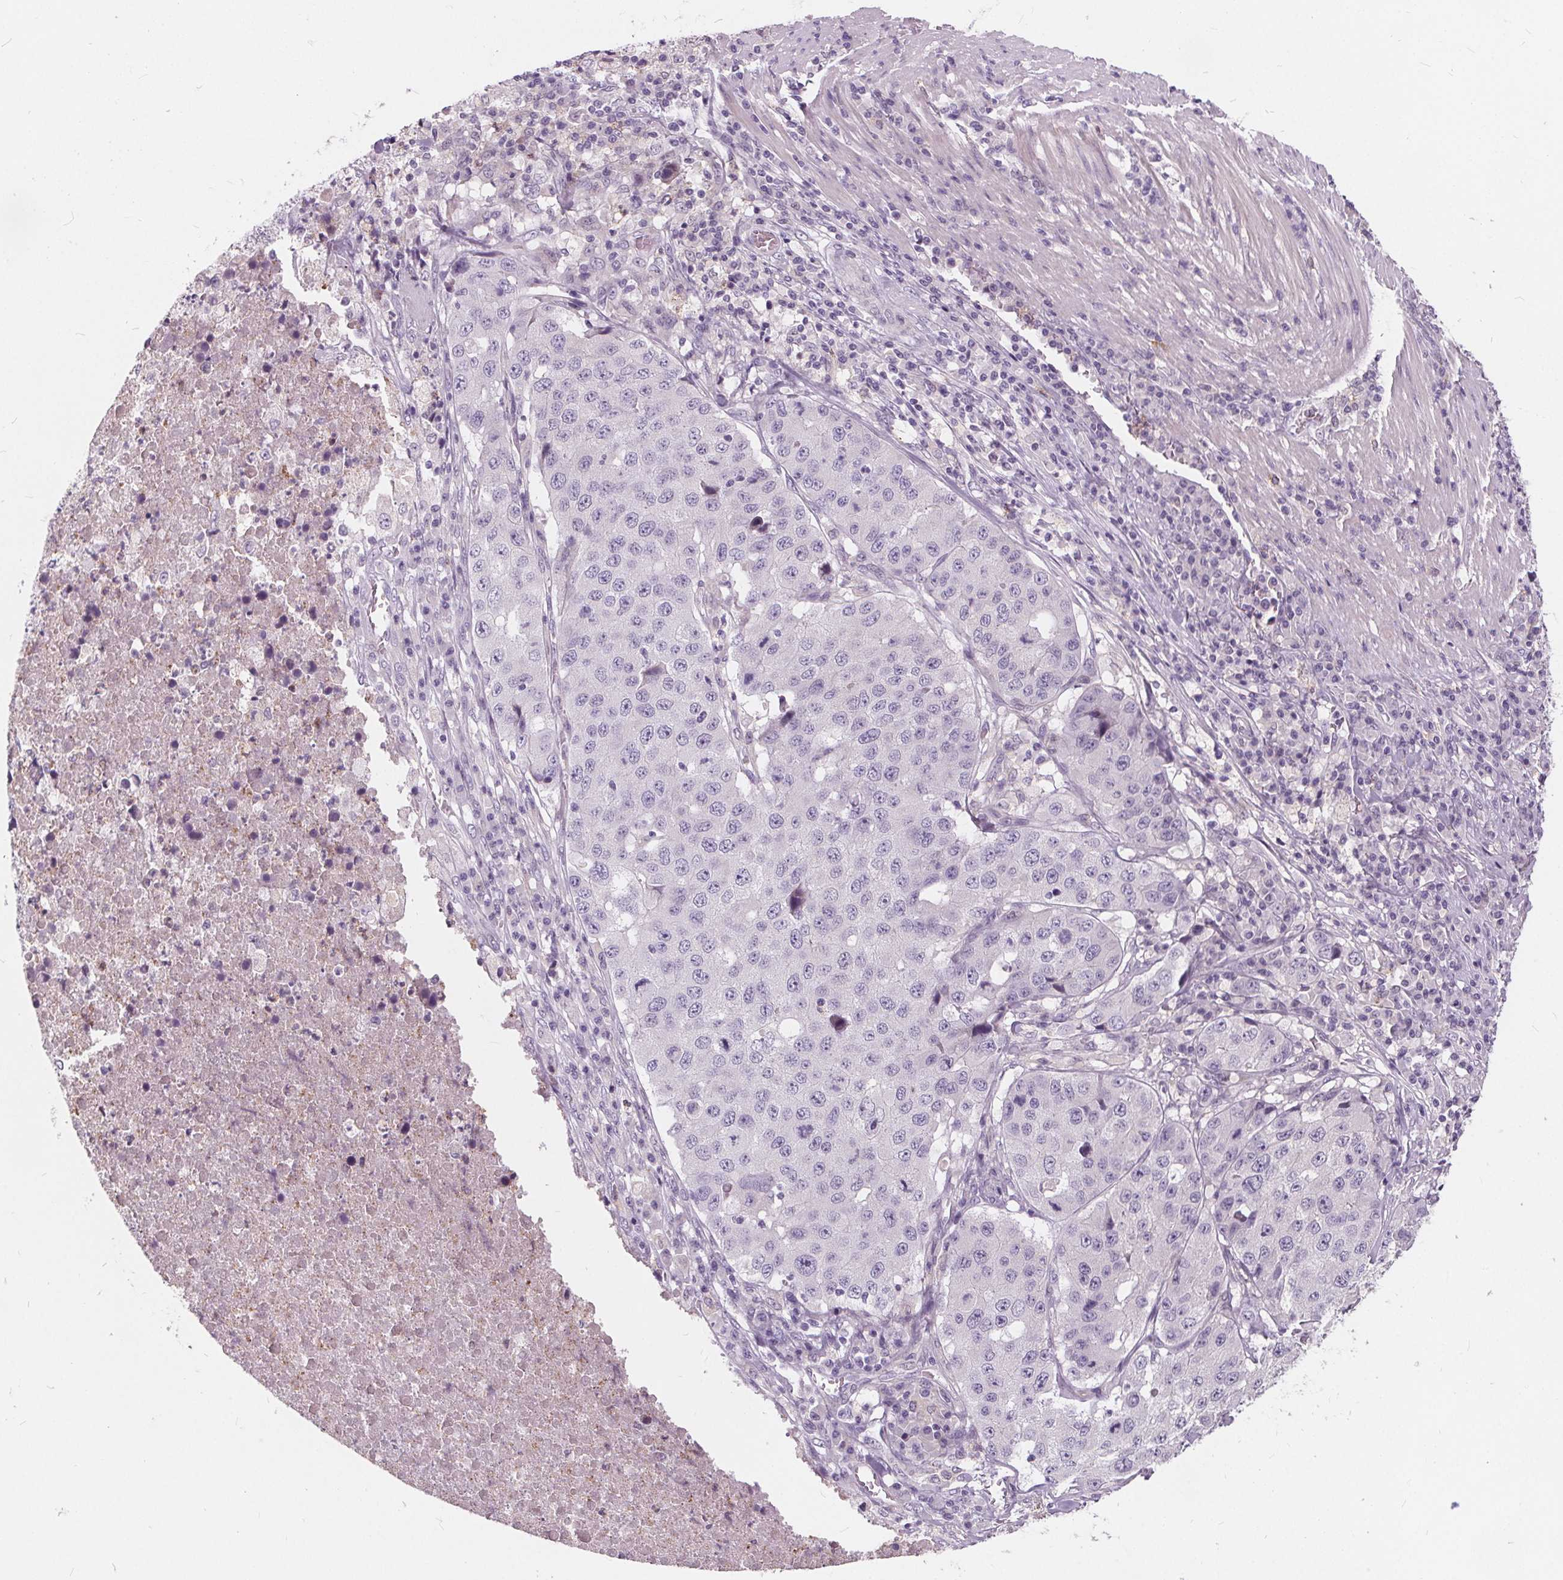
{"staining": {"intensity": "negative", "quantity": "none", "location": "none"}, "tissue": "stomach cancer", "cell_type": "Tumor cells", "image_type": "cancer", "snomed": [{"axis": "morphology", "description": "Adenocarcinoma, NOS"}, {"axis": "topography", "description": "Stomach"}], "caption": "Adenocarcinoma (stomach) was stained to show a protein in brown. There is no significant expression in tumor cells. (Stains: DAB immunohistochemistry (IHC) with hematoxylin counter stain, Microscopy: brightfield microscopy at high magnification).", "gene": "HAAO", "patient": {"sex": "male", "age": 71}}